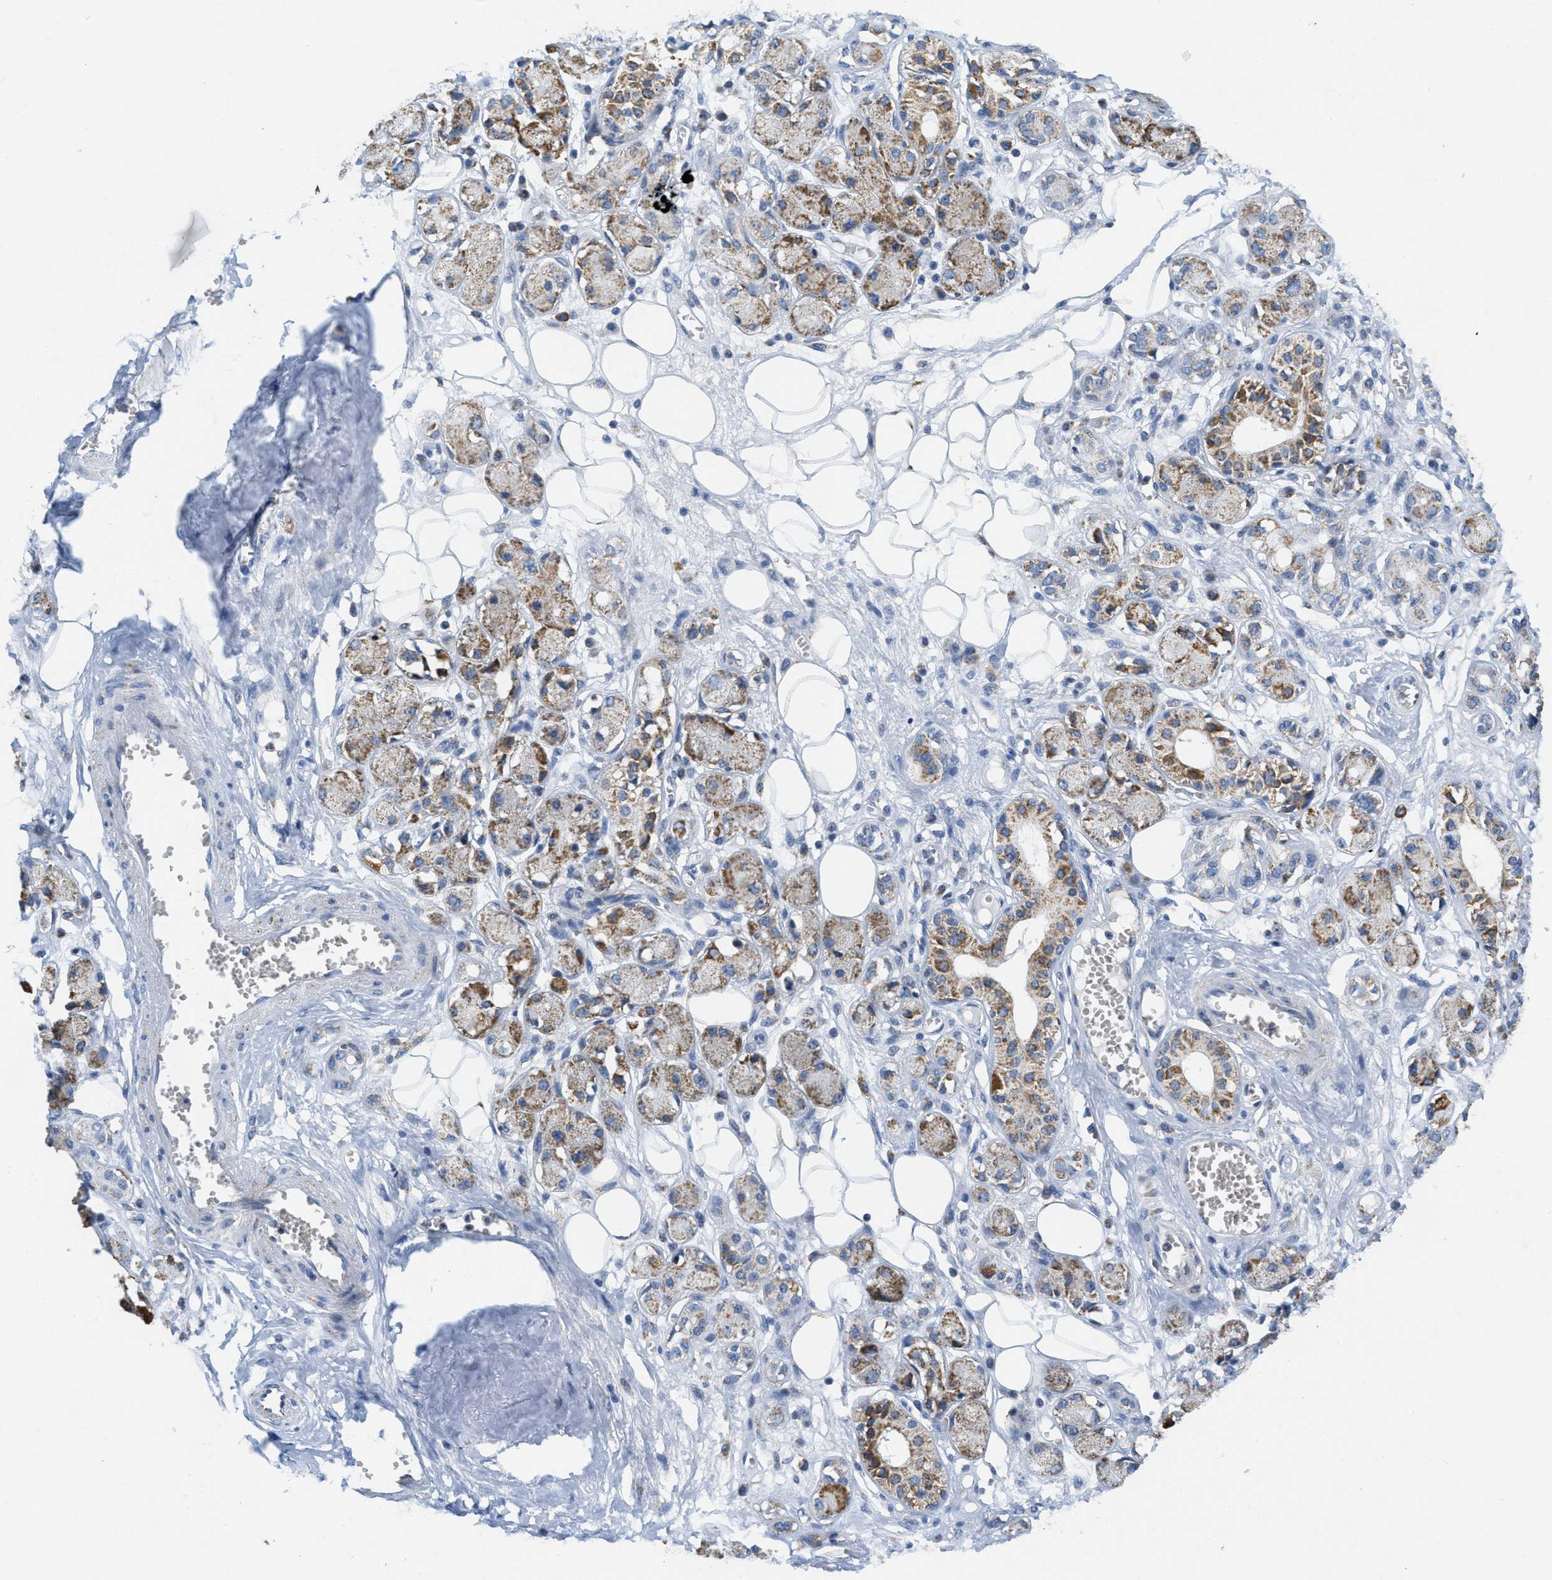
{"staining": {"intensity": "moderate", "quantity": "<25%", "location": "cytoplasmic/membranous"}, "tissue": "adipose tissue", "cell_type": "Adipocytes", "image_type": "normal", "snomed": [{"axis": "morphology", "description": "Normal tissue, NOS"}, {"axis": "morphology", "description": "Inflammation, NOS"}, {"axis": "topography", "description": "Salivary gland"}, {"axis": "topography", "description": "Peripheral nerve tissue"}], "caption": "Immunohistochemical staining of normal human adipose tissue demonstrates moderate cytoplasmic/membranous protein staining in approximately <25% of adipocytes.", "gene": "KCNJ5", "patient": {"sex": "female", "age": 75}}